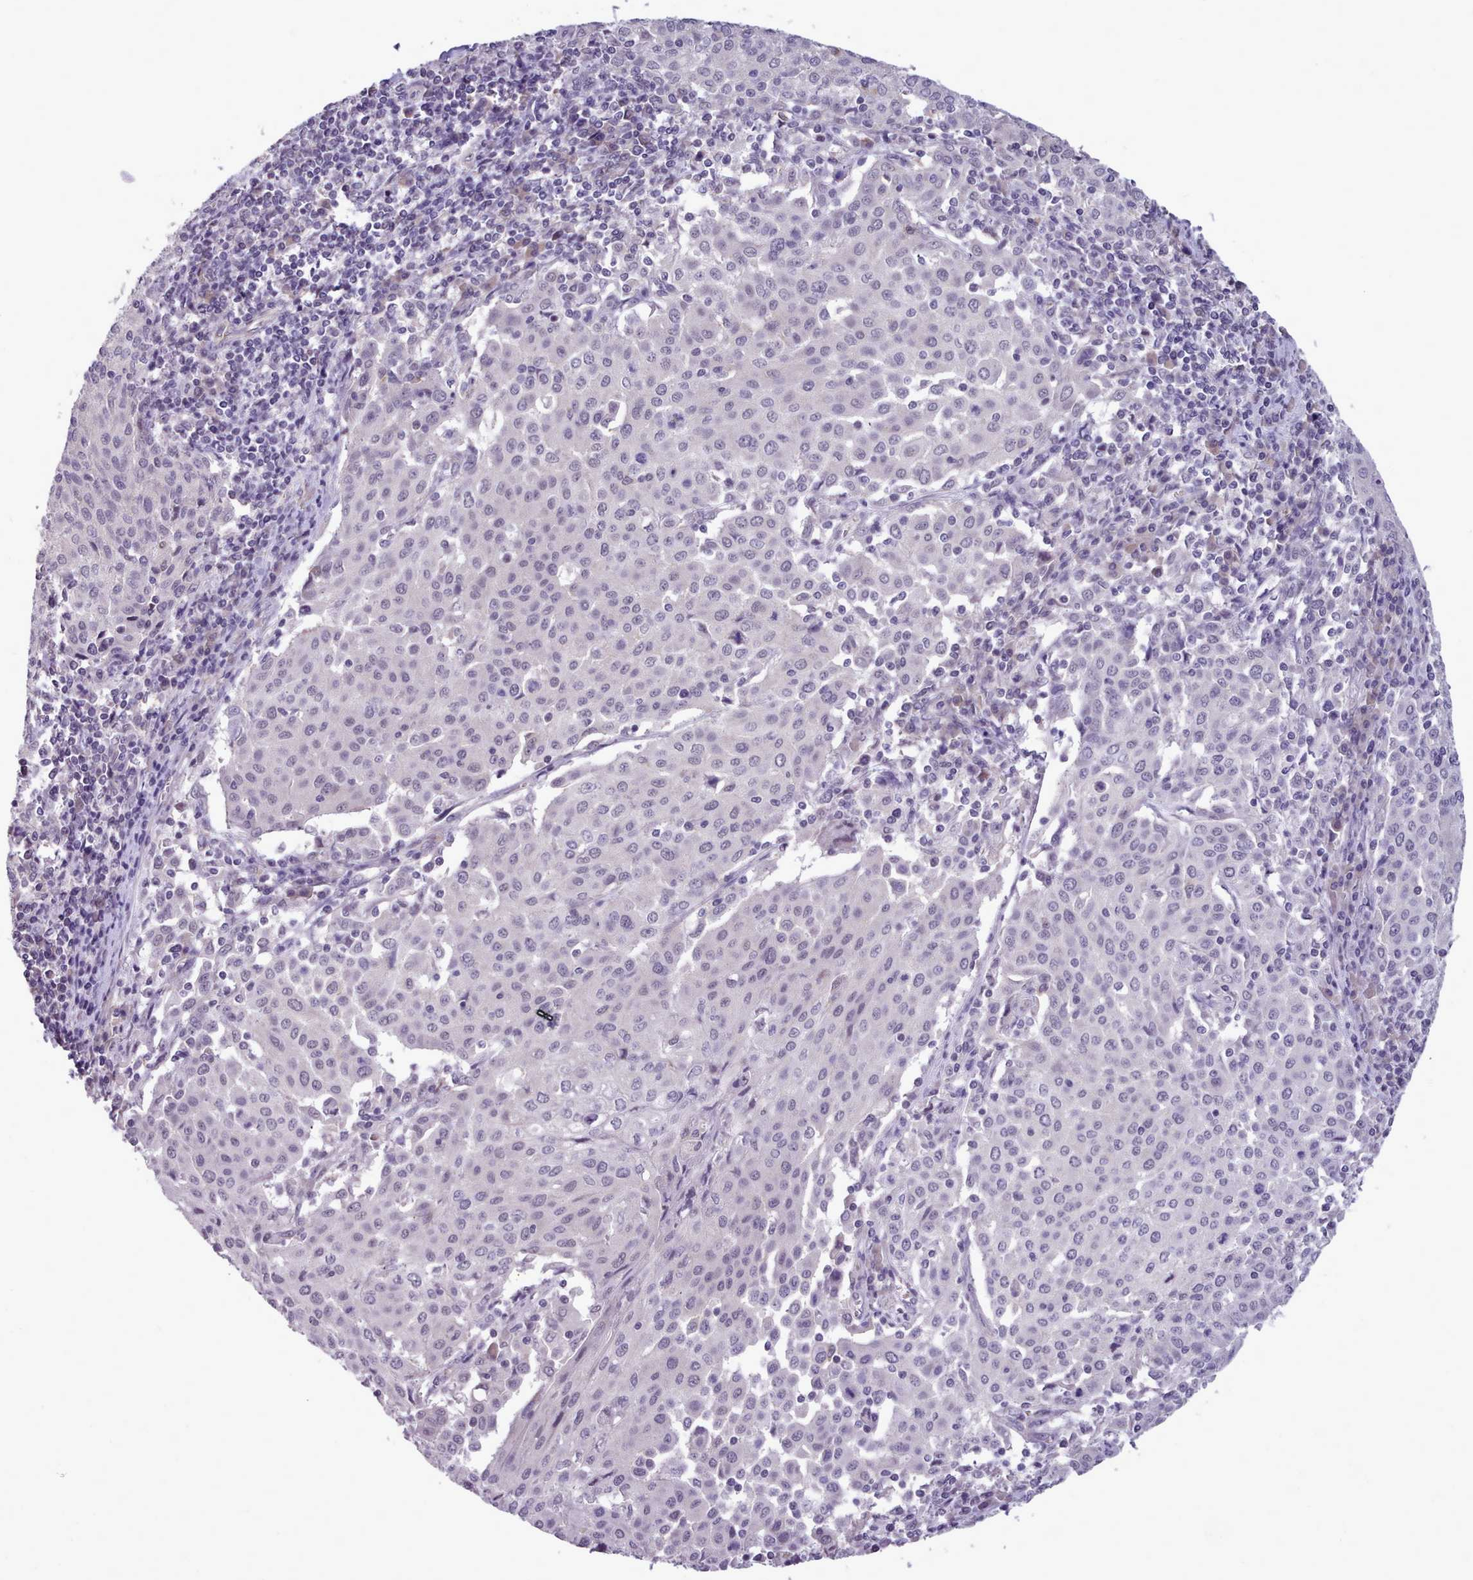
{"staining": {"intensity": "negative", "quantity": "none", "location": "none"}, "tissue": "cervical cancer", "cell_type": "Tumor cells", "image_type": "cancer", "snomed": [{"axis": "morphology", "description": "Squamous cell carcinoma, NOS"}, {"axis": "topography", "description": "Cervix"}], "caption": "Histopathology image shows no significant protein positivity in tumor cells of cervical cancer (squamous cell carcinoma).", "gene": "KCTD16", "patient": {"sex": "female", "age": 46}}